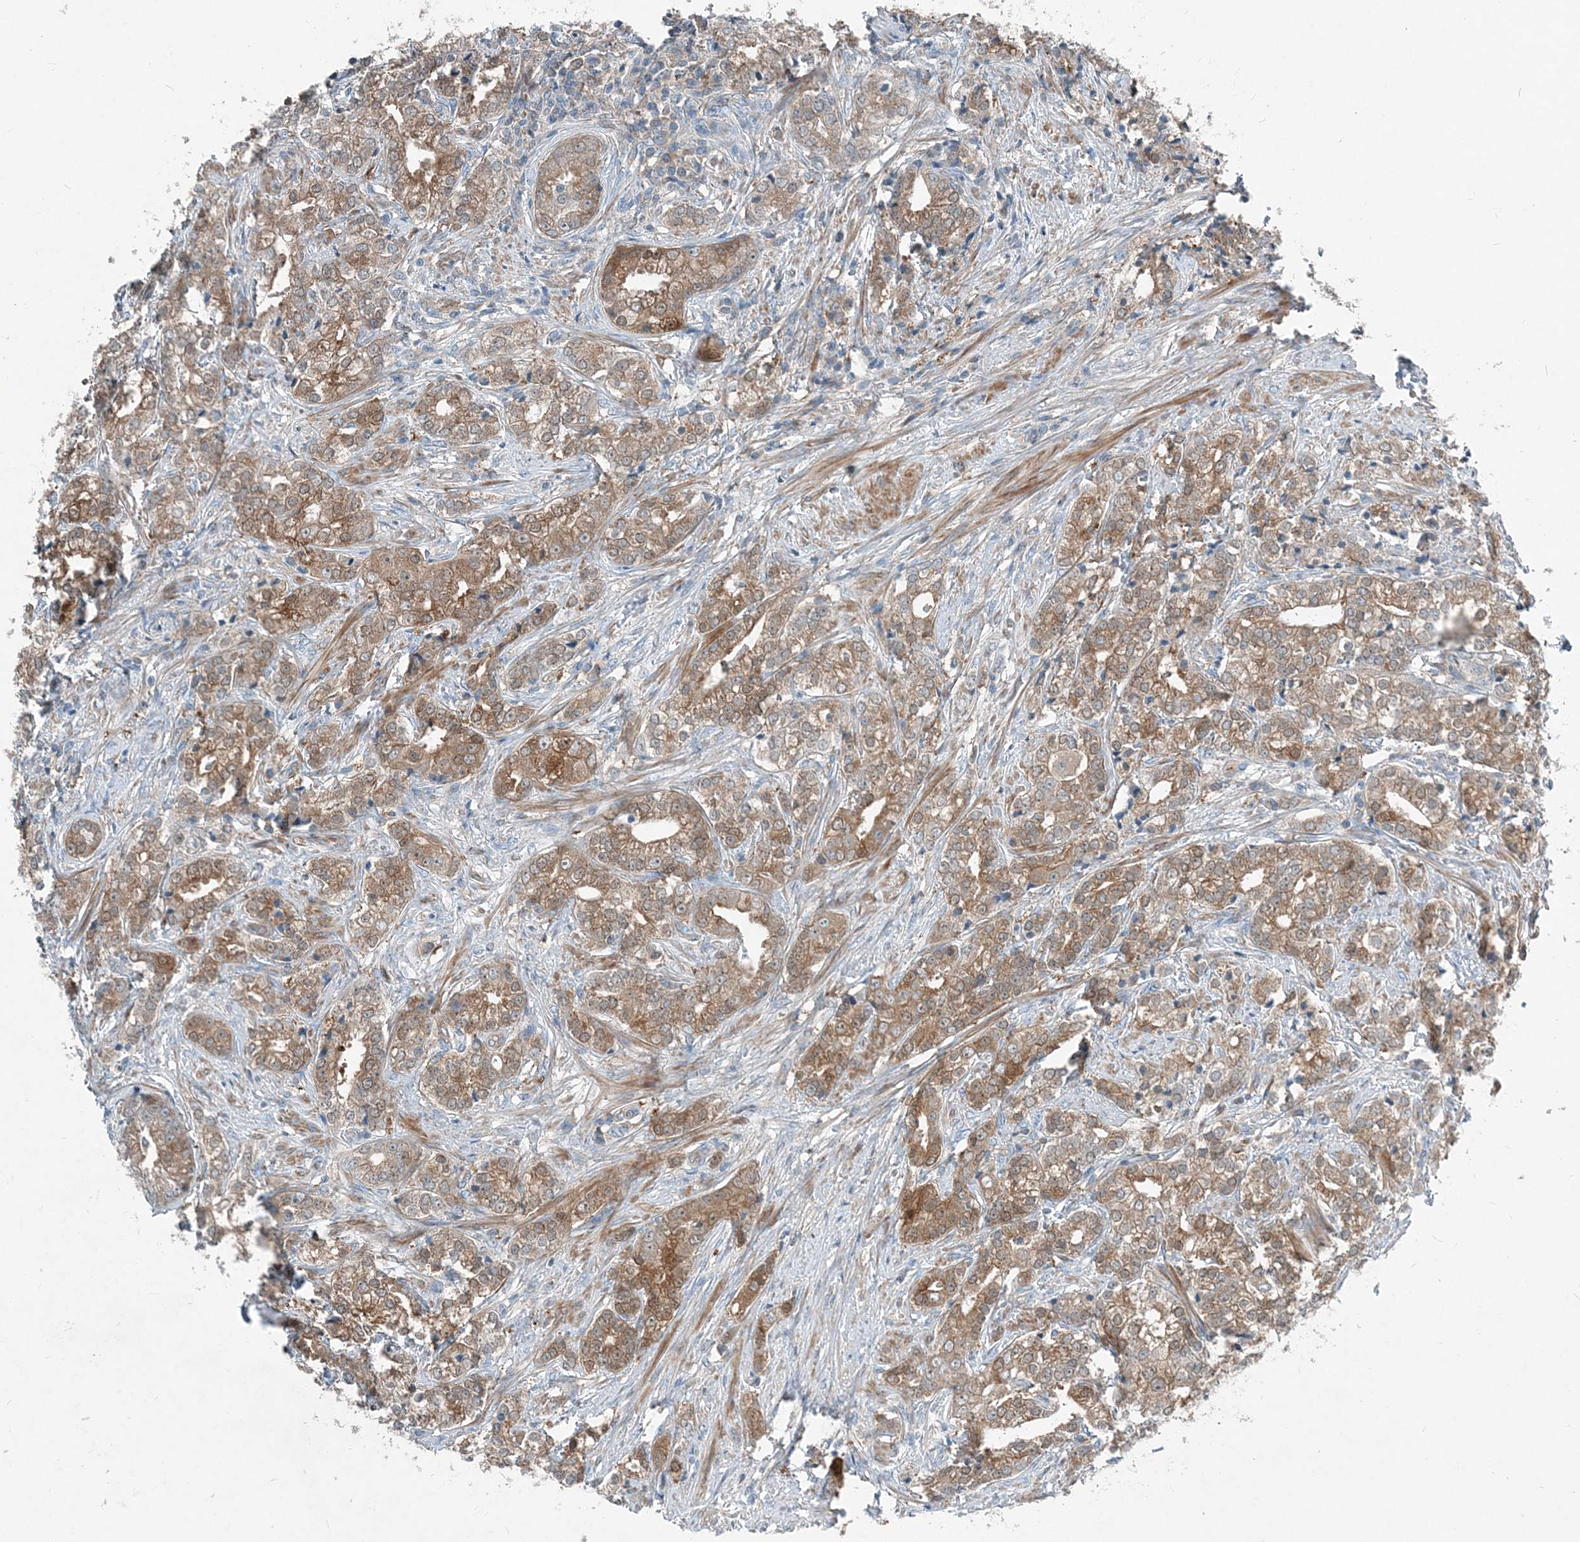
{"staining": {"intensity": "moderate", "quantity": ">75%", "location": "cytoplasmic/membranous"}, "tissue": "prostate cancer", "cell_type": "Tumor cells", "image_type": "cancer", "snomed": [{"axis": "morphology", "description": "Adenocarcinoma, High grade"}, {"axis": "topography", "description": "Prostate"}], "caption": "Moderate cytoplasmic/membranous positivity for a protein is identified in approximately >75% of tumor cells of prostate cancer using immunohistochemistry (IHC).", "gene": "ARMH1", "patient": {"sex": "male", "age": 69}}